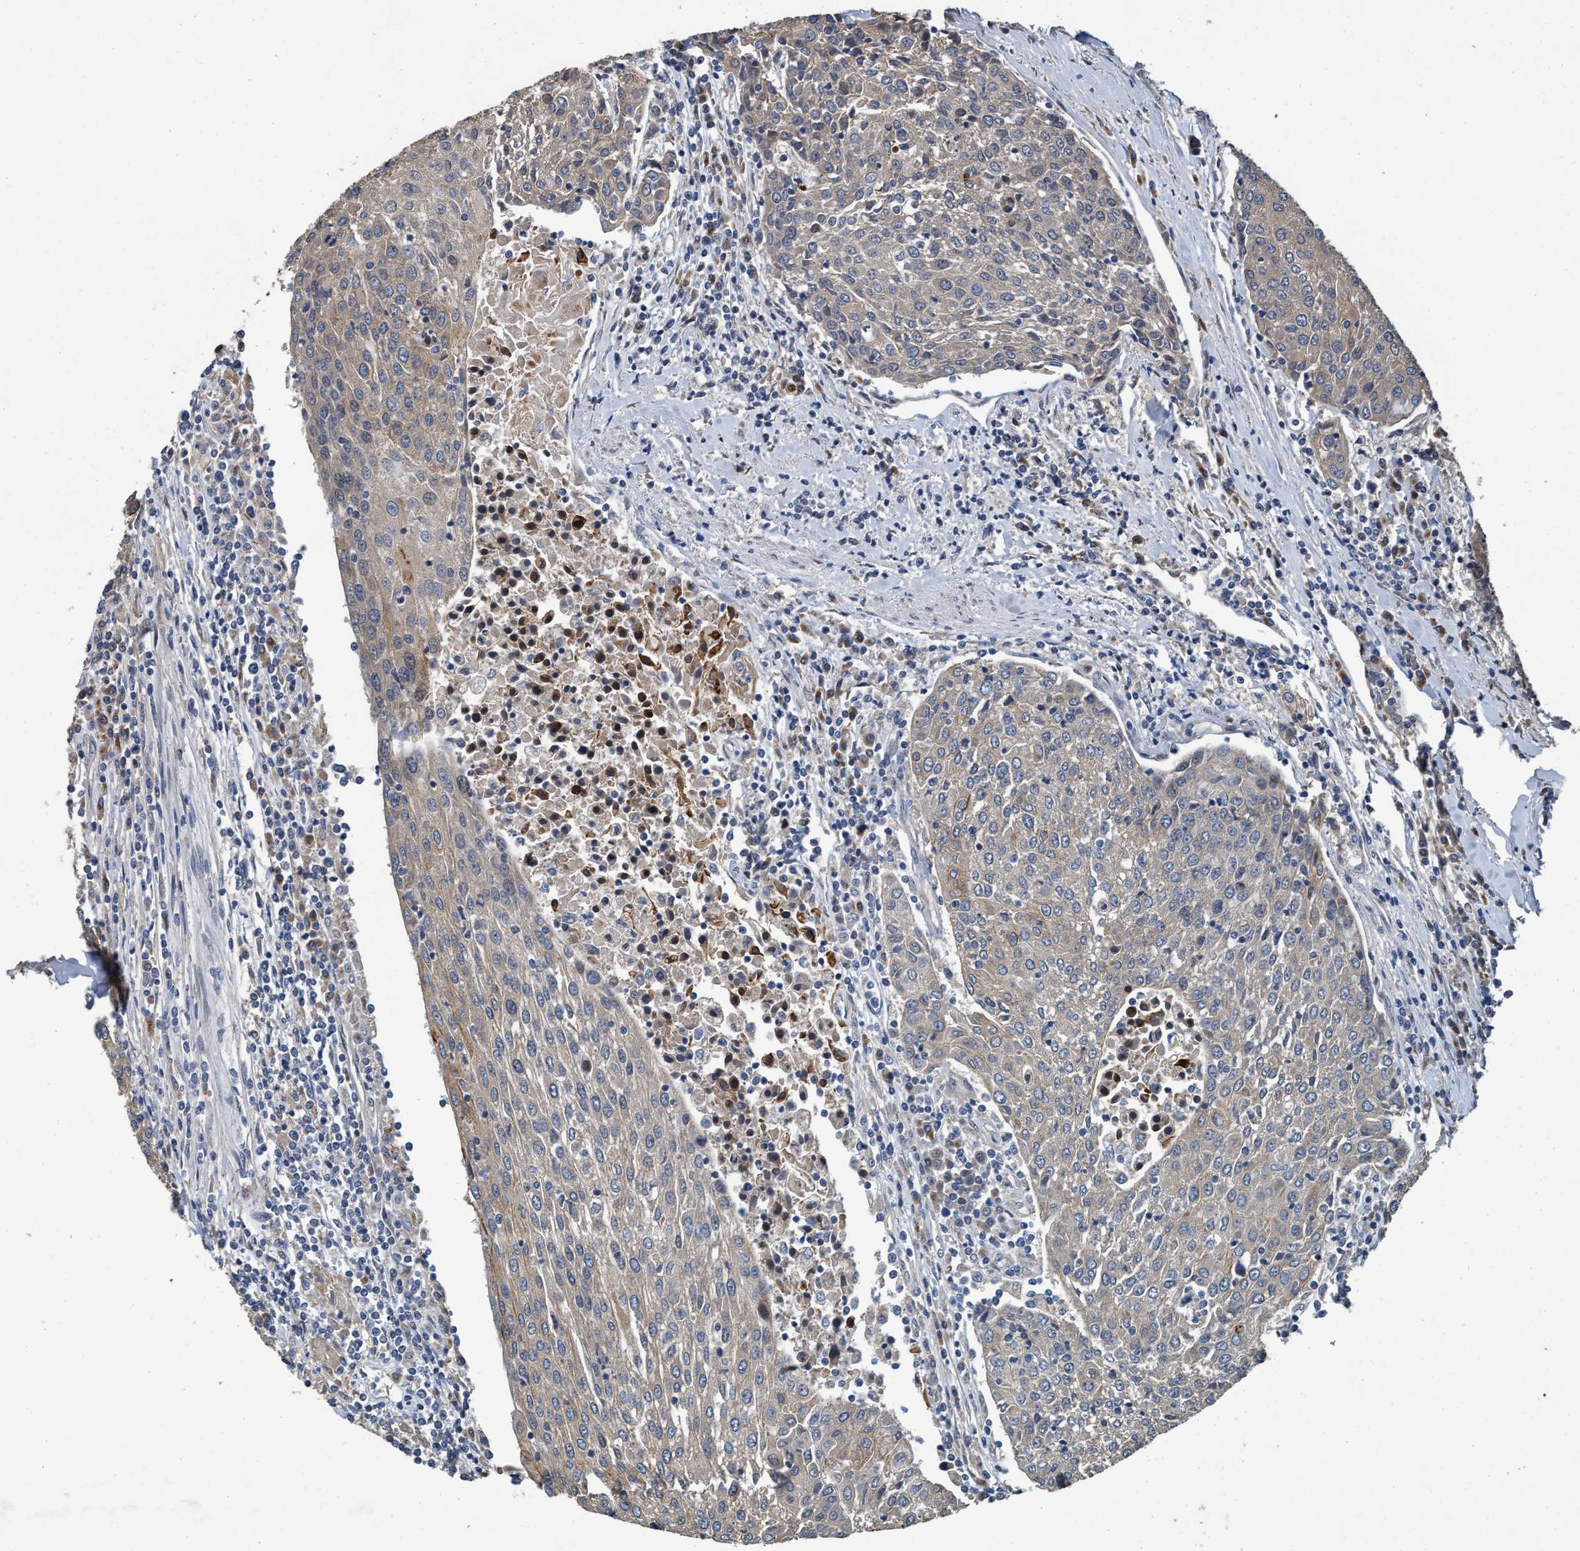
{"staining": {"intensity": "weak", "quantity": "<25%", "location": "cytoplasmic/membranous"}, "tissue": "urothelial cancer", "cell_type": "Tumor cells", "image_type": "cancer", "snomed": [{"axis": "morphology", "description": "Urothelial carcinoma, High grade"}, {"axis": "topography", "description": "Urinary bladder"}], "caption": "This is an immunohistochemistry (IHC) histopathology image of urothelial cancer. There is no positivity in tumor cells.", "gene": "MACC1", "patient": {"sex": "female", "age": 85}}